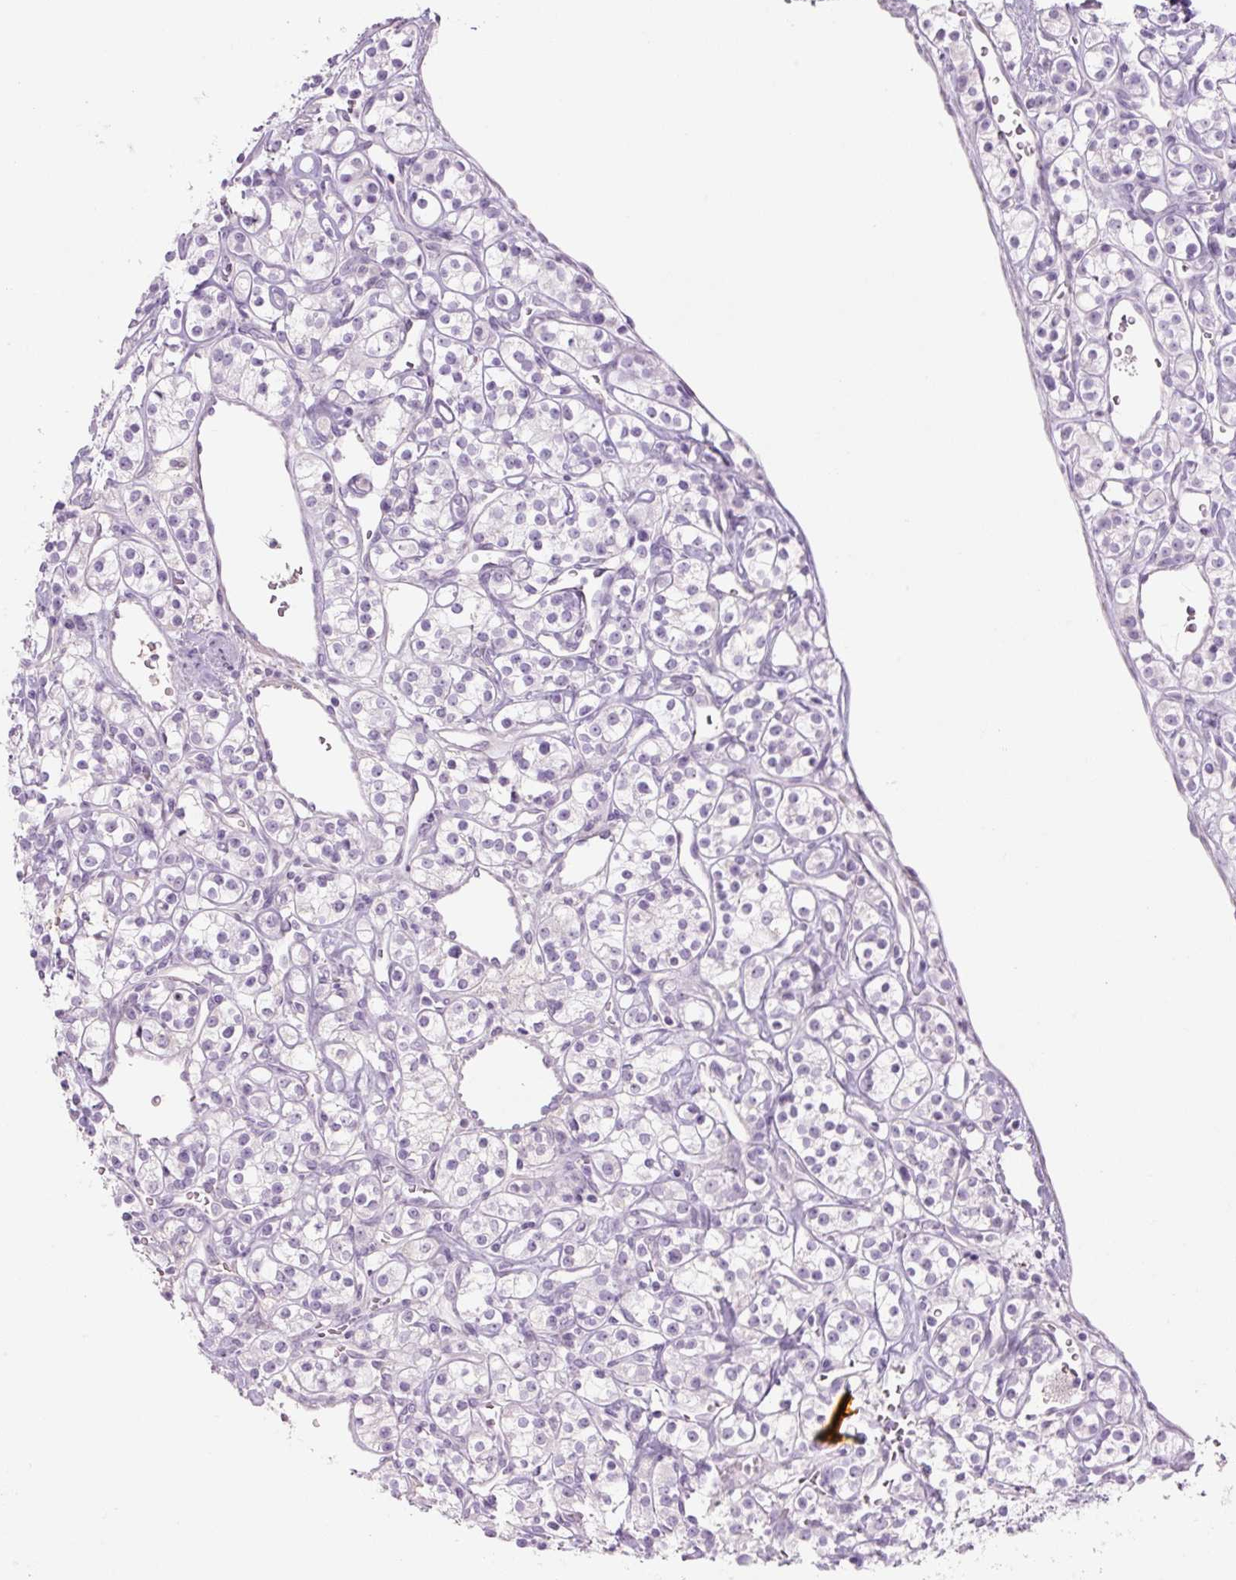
{"staining": {"intensity": "negative", "quantity": "none", "location": "none"}, "tissue": "renal cancer", "cell_type": "Tumor cells", "image_type": "cancer", "snomed": [{"axis": "morphology", "description": "Adenocarcinoma, NOS"}, {"axis": "topography", "description": "Kidney"}], "caption": "The histopathology image displays no staining of tumor cells in renal adenocarcinoma.", "gene": "PRM1", "patient": {"sex": "male", "age": 77}}